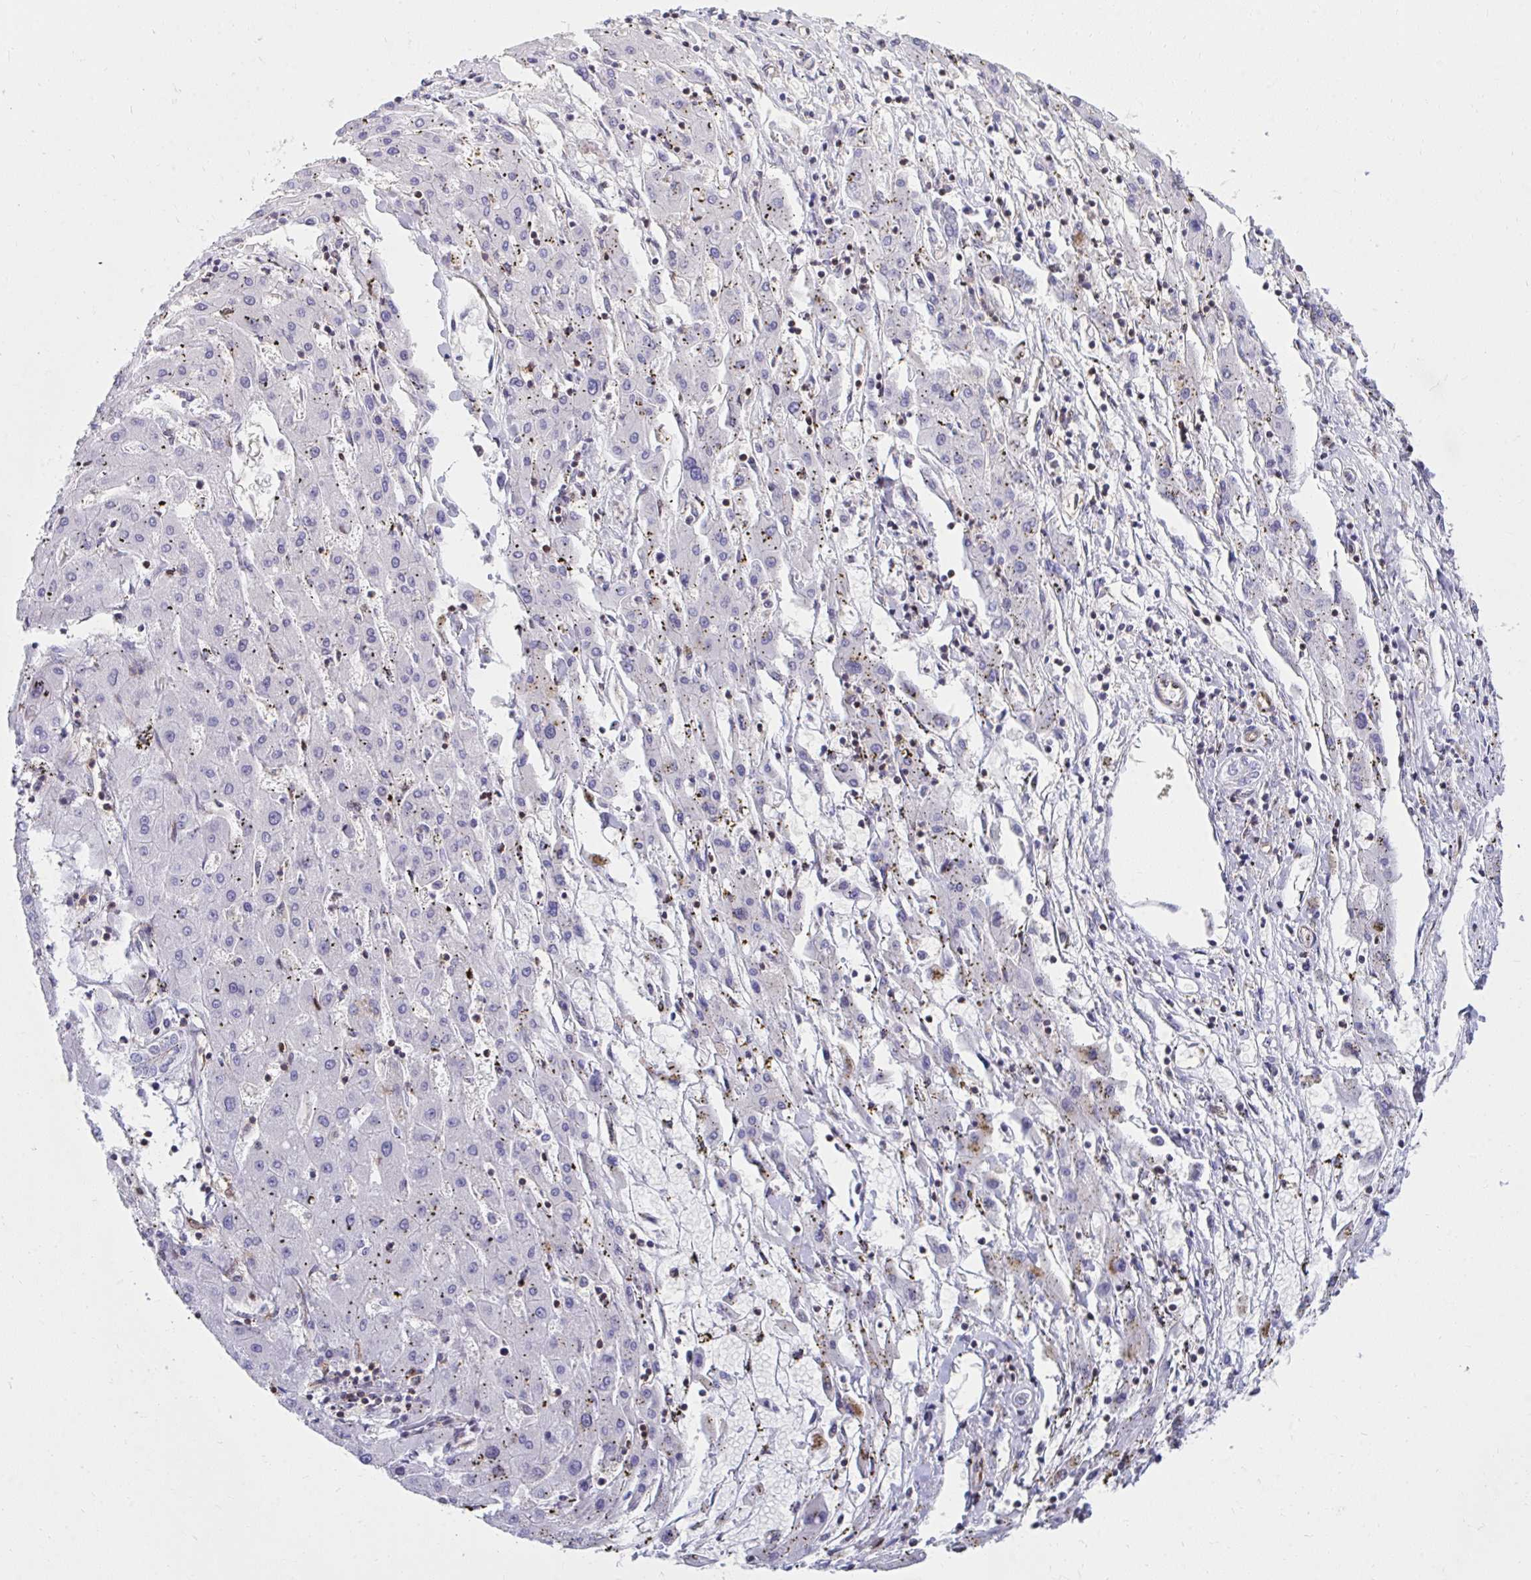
{"staining": {"intensity": "negative", "quantity": "none", "location": "none"}, "tissue": "liver cancer", "cell_type": "Tumor cells", "image_type": "cancer", "snomed": [{"axis": "morphology", "description": "Carcinoma, Hepatocellular, NOS"}, {"axis": "topography", "description": "Liver"}], "caption": "This is an immunohistochemistry (IHC) photomicrograph of liver hepatocellular carcinoma. There is no staining in tumor cells.", "gene": "FOXN3", "patient": {"sex": "male", "age": 72}}